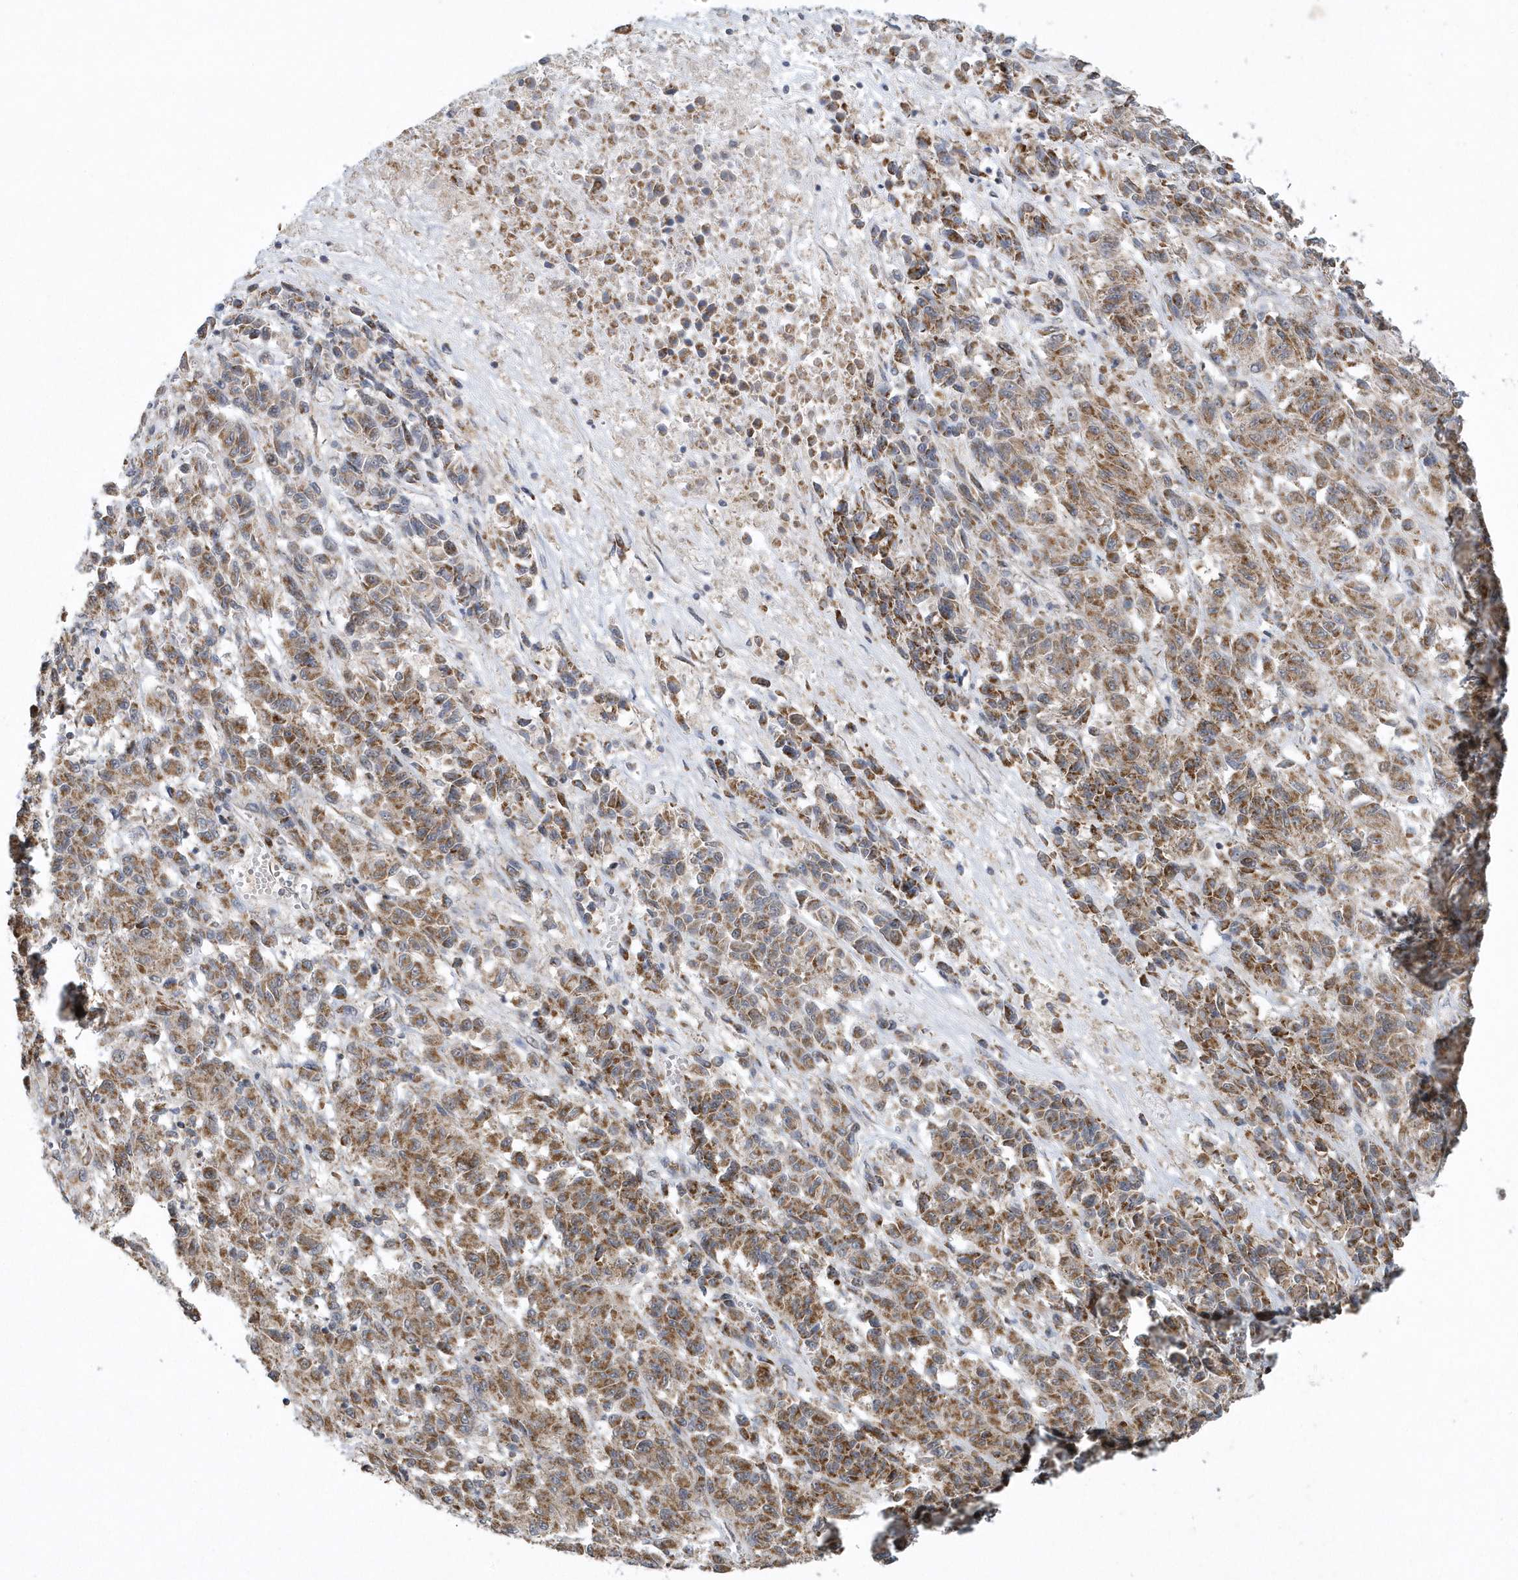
{"staining": {"intensity": "moderate", "quantity": ">75%", "location": "cytoplasmic/membranous"}, "tissue": "melanoma", "cell_type": "Tumor cells", "image_type": "cancer", "snomed": [{"axis": "morphology", "description": "Malignant melanoma, Metastatic site"}, {"axis": "topography", "description": "Lung"}], "caption": "IHC (DAB (3,3'-diaminobenzidine)) staining of human malignant melanoma (metastatic site) demonstrates moderate cytoplasmic/membranous protein expression in about >75% of tumor cells. Nuclei are stained in blue.", "gene": "SLX9", "patient": {"sex": "male", "age": 64}}